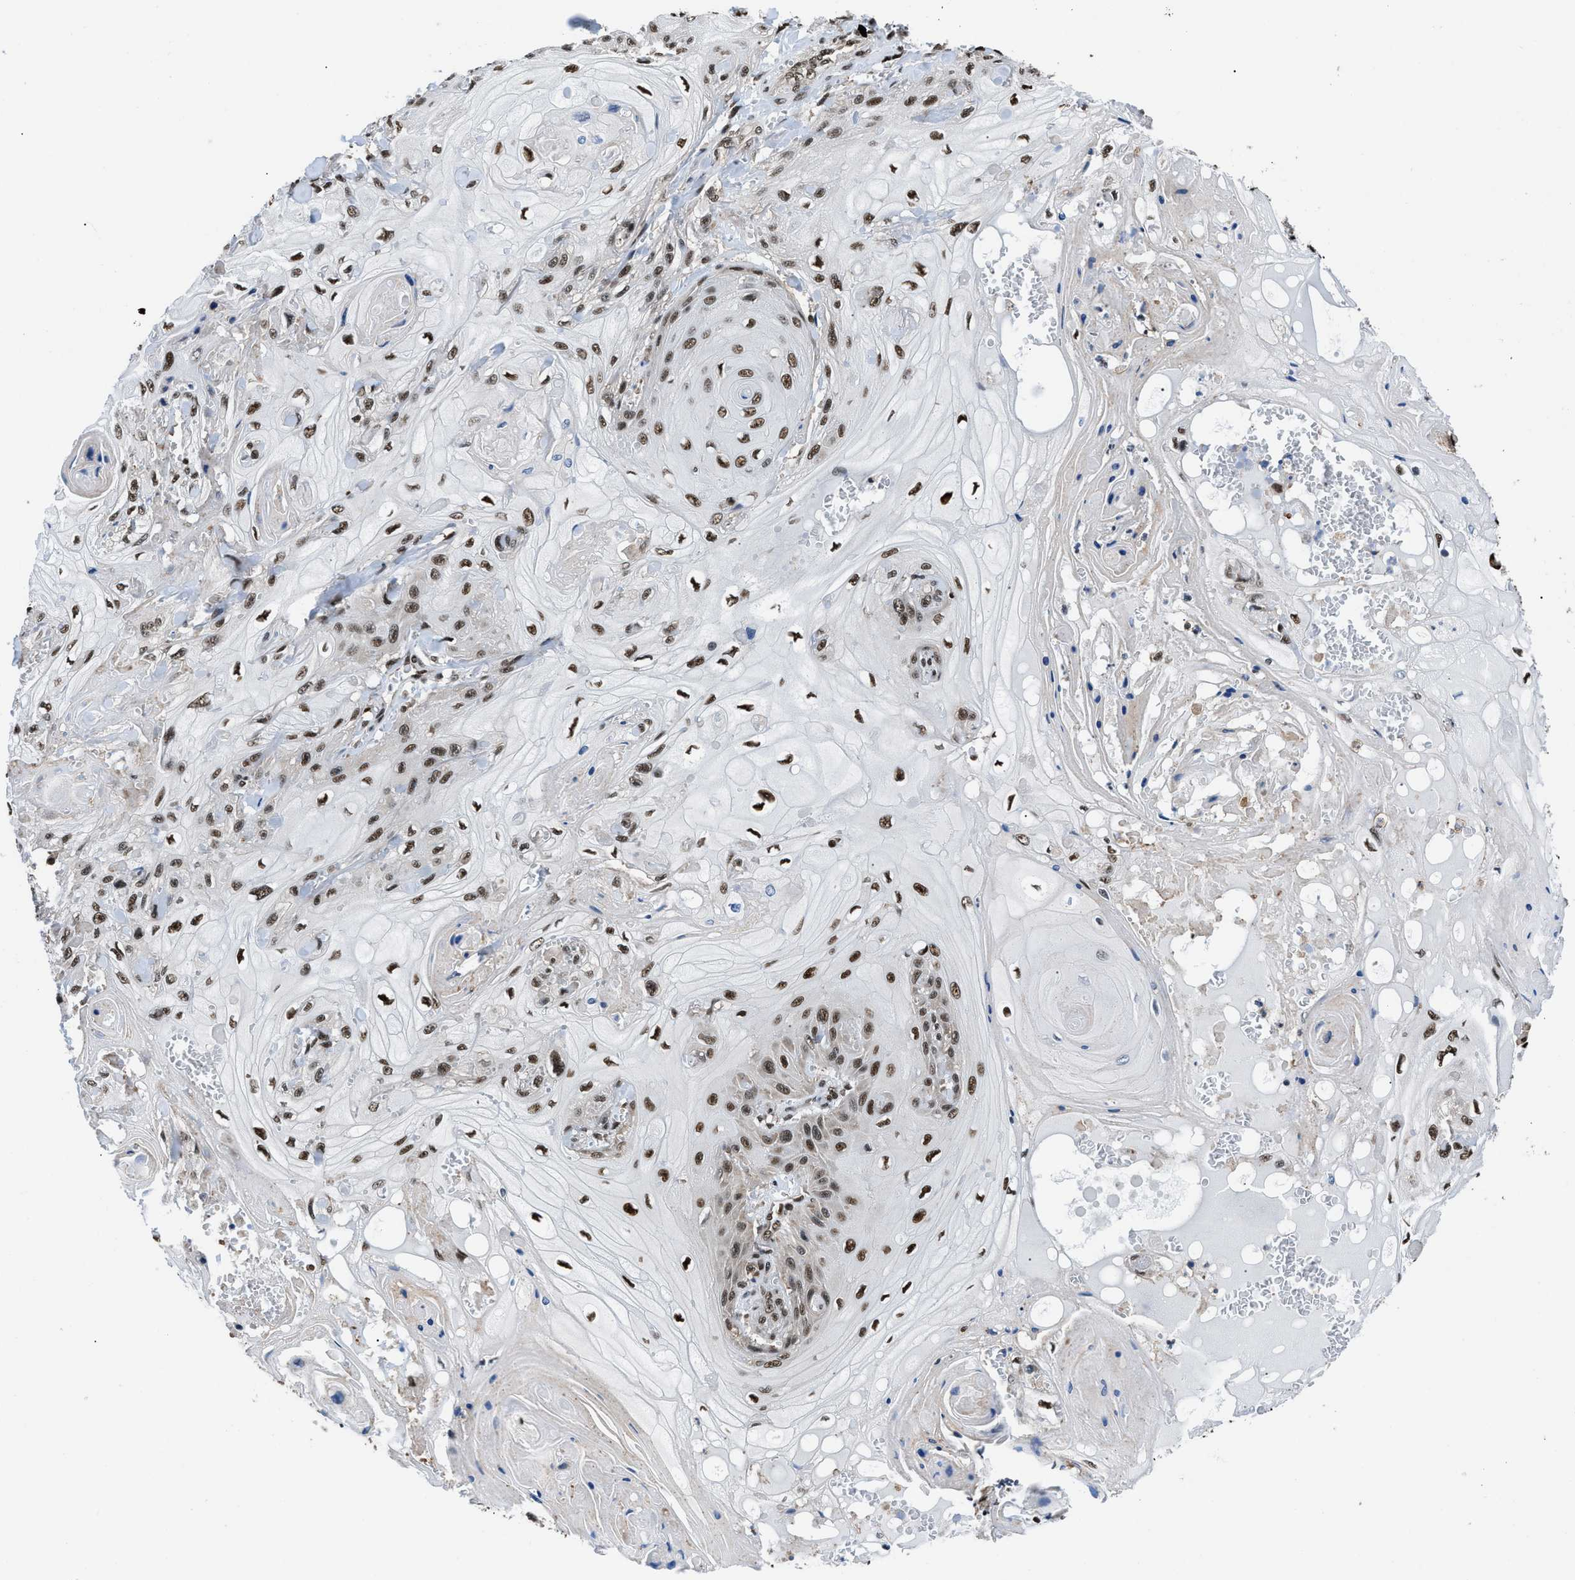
{"staining": {"intensity": "strong", "quantity": ">75%", "location": "nuclear"}, "tissue": "skin cancer", "cell_type": "Tumor cells", "image_type": "cancer", "snomed": [{"axis": "morphology", "description": "Squamous cell carcinoma, NOS"}, {"axis": "topography", "description": "Skin"}], "caption": "Immunohistochemistry (DAB (3,3'-diaminobenzidine)) staining of human skin squamous cell carcinoma displays strong nuclear protein expression in approximately >75% of tumor cells.", "gene": "HNRNPH2", "patient": {"sex": "male", "age": 74}}